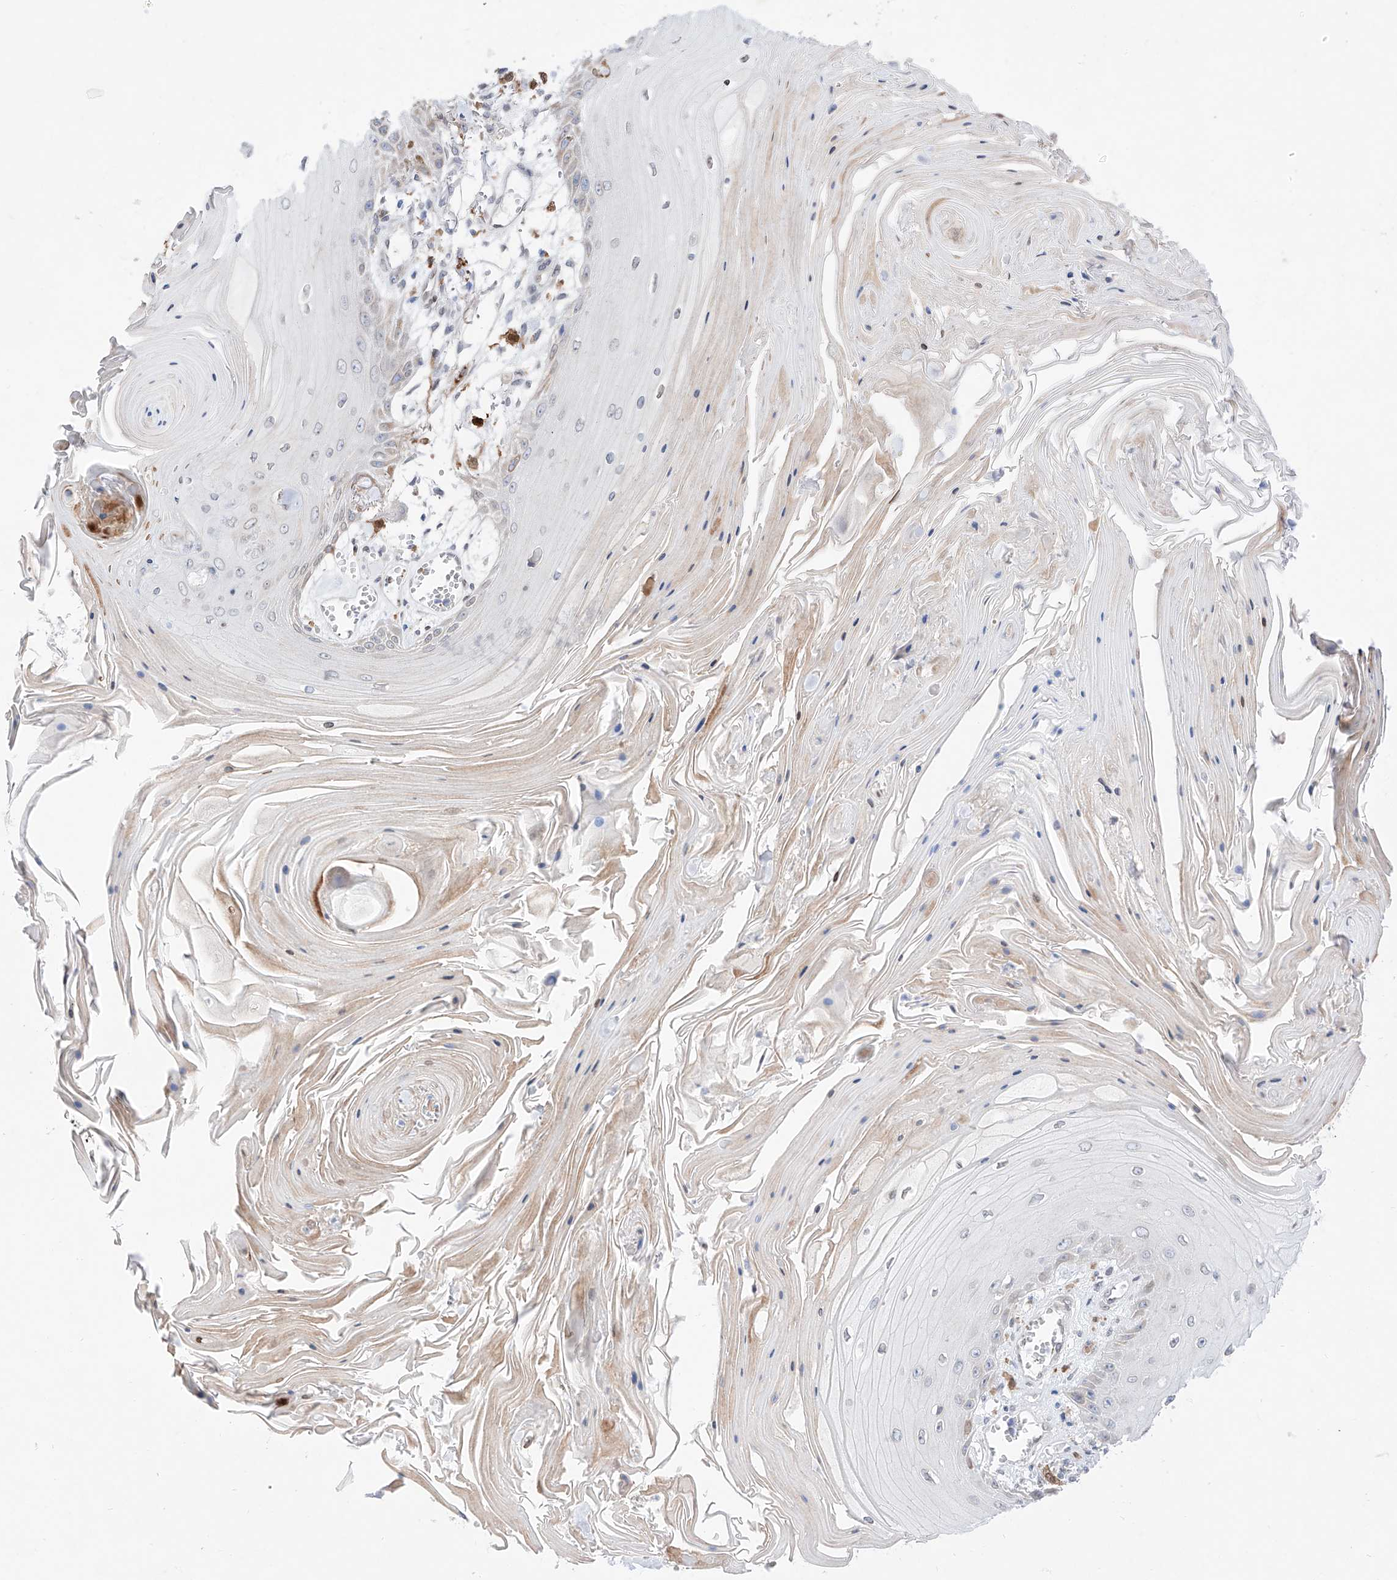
{"staining": {"intensity": "negative", "quantity": "none", "location": "none"}, "tissue": "skin cancer", "cell_type": "Tumor cells", "image_type": "cancer", "snomed": [{"axis": "morphology", "description": "Squamous cell carcinoma, NOS"}, {"axis": "topography", "description": "Skin"}], "caption": "An immunohistochemistry (IHC) photomicrograph of skin squamous cell carcinoma is shown. There is no staining in tumor cells of skin squamous cell carcinoma. (Stains: DAB (3,3'-diaminobenzidine) immunohistochemistry (IHC) with hematoxylin counter stain, Microscopy: brightfield microscopy at high magnification).", "gene": "LCLAT1", "patient": {"sex": "male", "age": 74}}